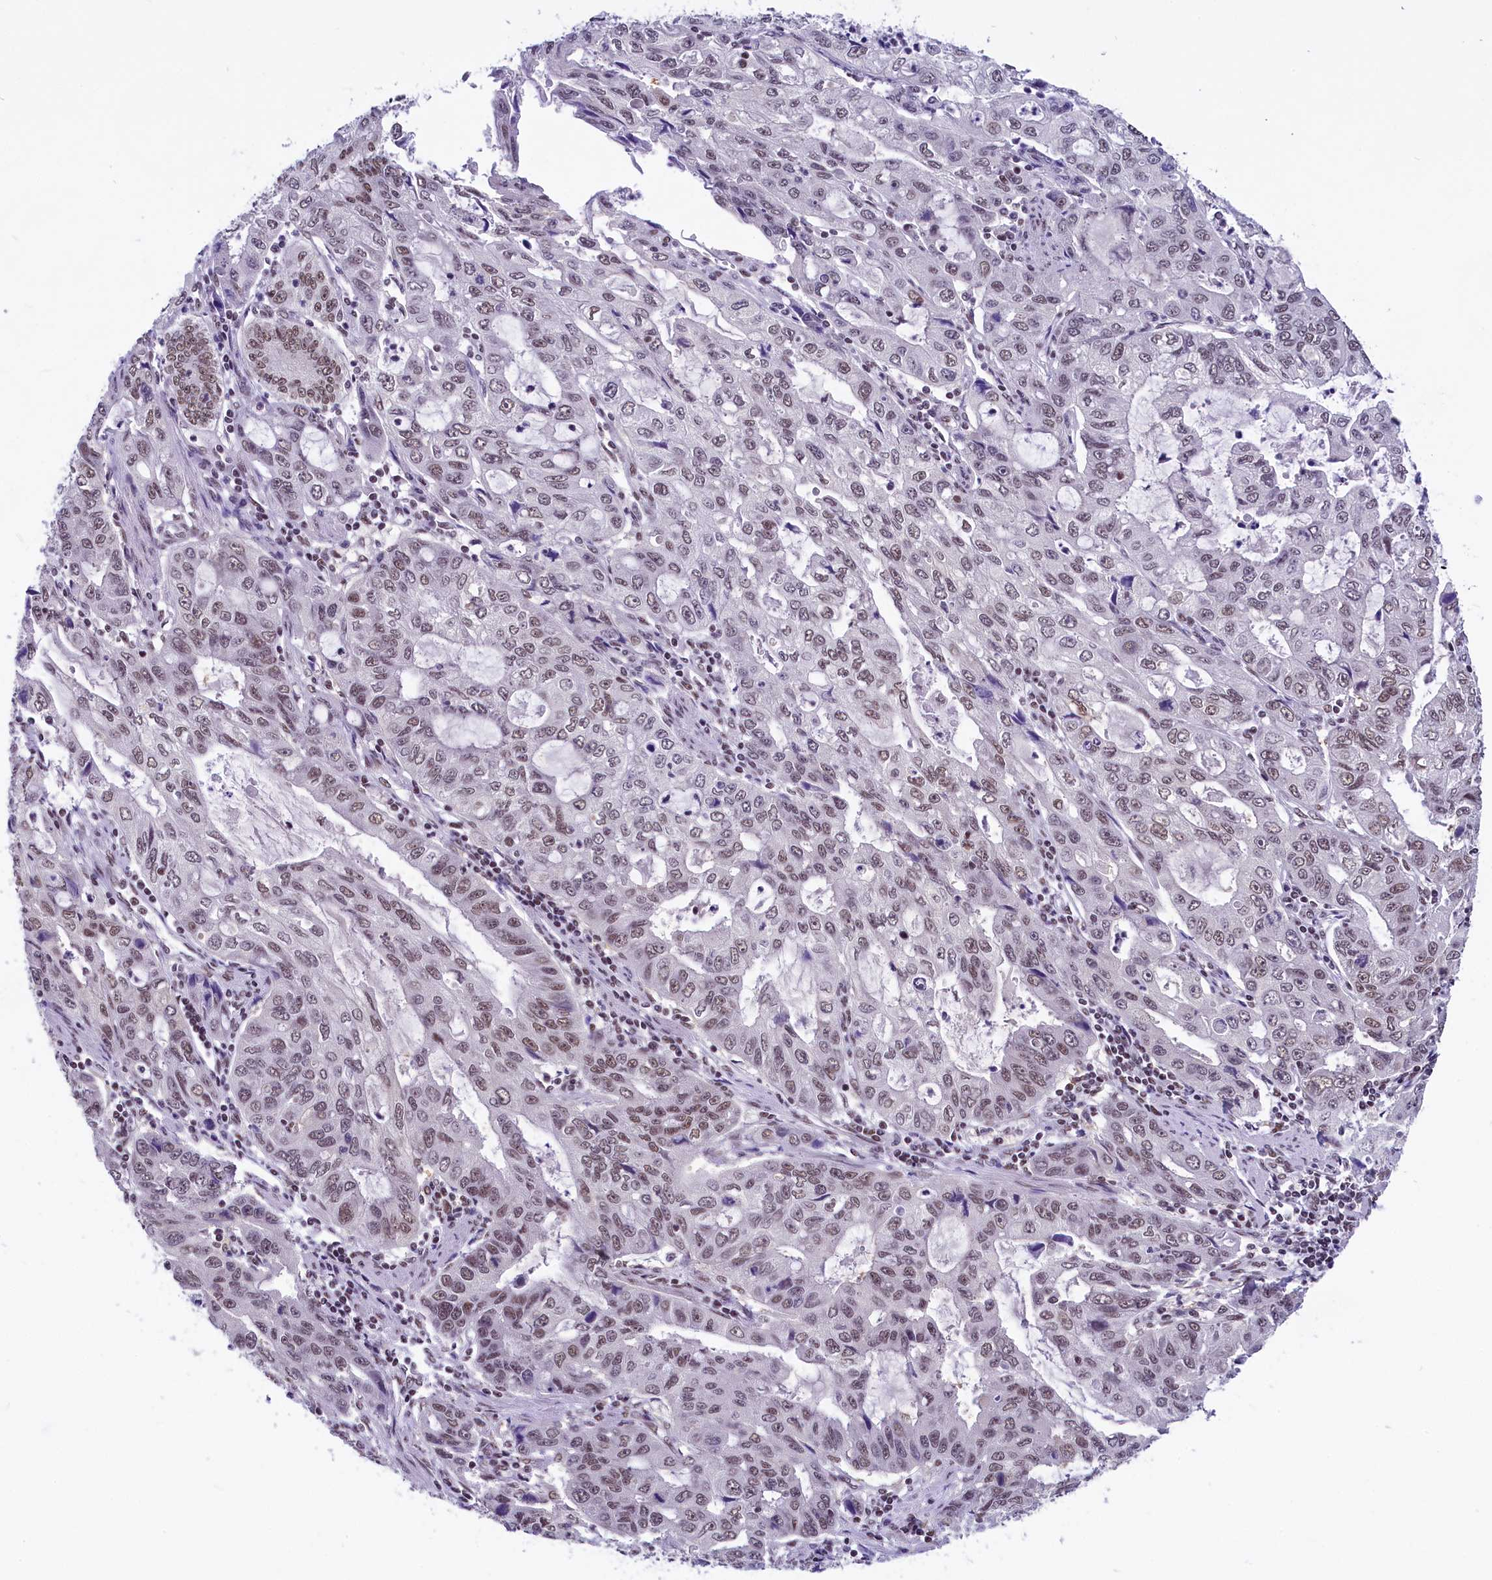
{"staining": {"intensity": "weak", "quantity": ">75%", "location": "nuclear"}, "tissue": "stomach cancer", "cell_type": "Tumor cells", "image_type": "cancer", "snomed": [{"axis": "morphology", "description": "Adenocarcinoma, NOS"}, {"axis": "topography", "description": "Stomach, upper"}], "caption": "Stomach adenocarcinoma stained with a protein marker exhibits weak staining in tumor cells.", "gene": "ZC3H4", "patient": {"sex": "female", "age": 52}}